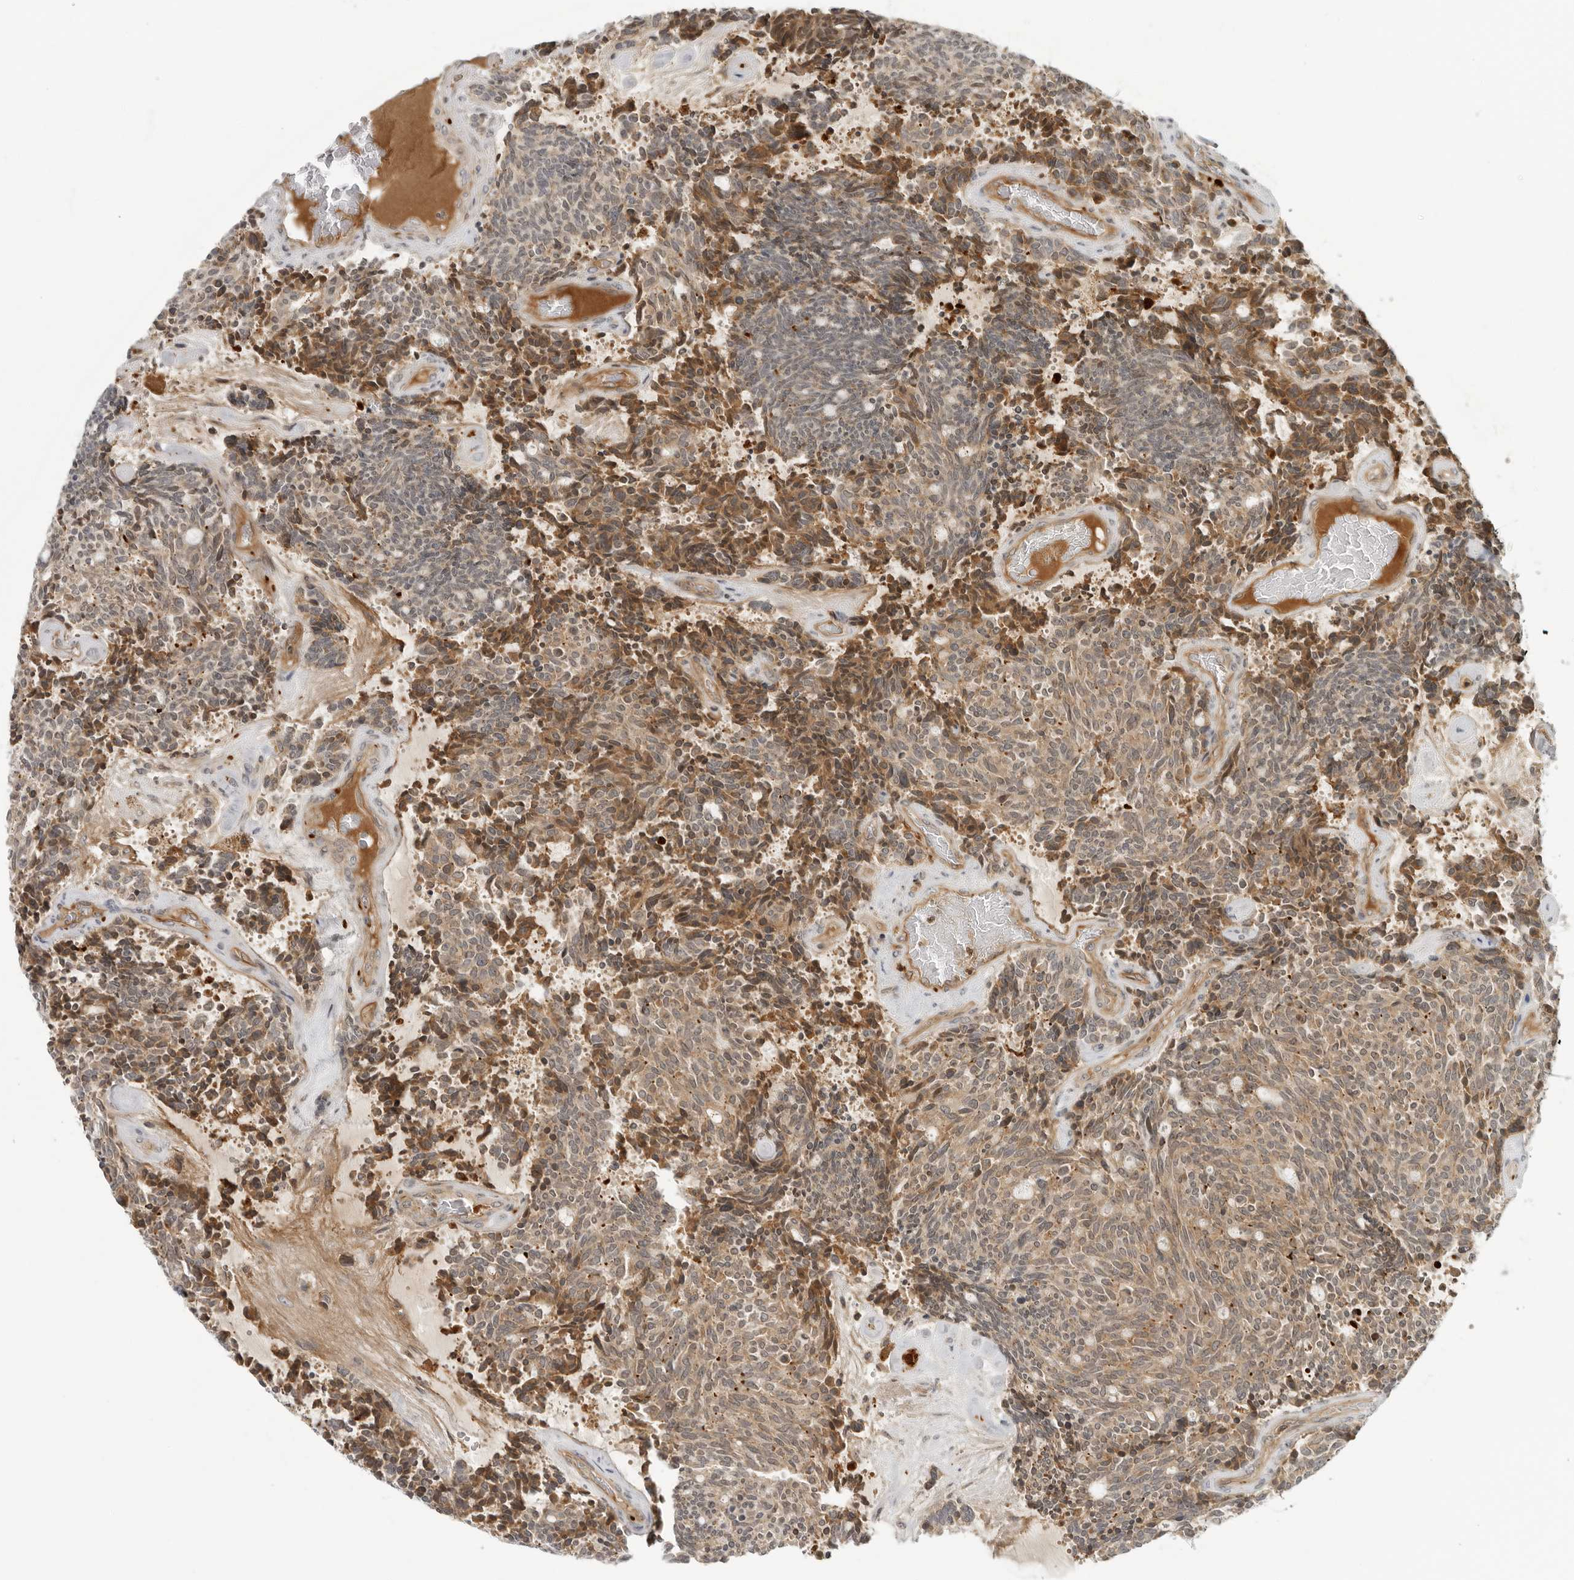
{"staining": {"intensity": "moderate", "quantity": "25%-75%", "location": "cytoplasmic/membranous"}, "tissue": "carcinoid", "cell_type": "Tumor cells", "image_type": "cancer", "snomed": [{"axis": "morphology", "description": "Carcinoid, malignant, NOS"}, {"axis": "topography", "description": "Pancreas"}], "caption": "Carcinoid stained with DAB immunohistochemistry (IHC) reveals medium levels of moderate cytoplasmic/membranous positivity in approximately 25%-75% of tumor cells.", "gene": "SUGCT", "patient": {"sex": "female", "age": 54}}